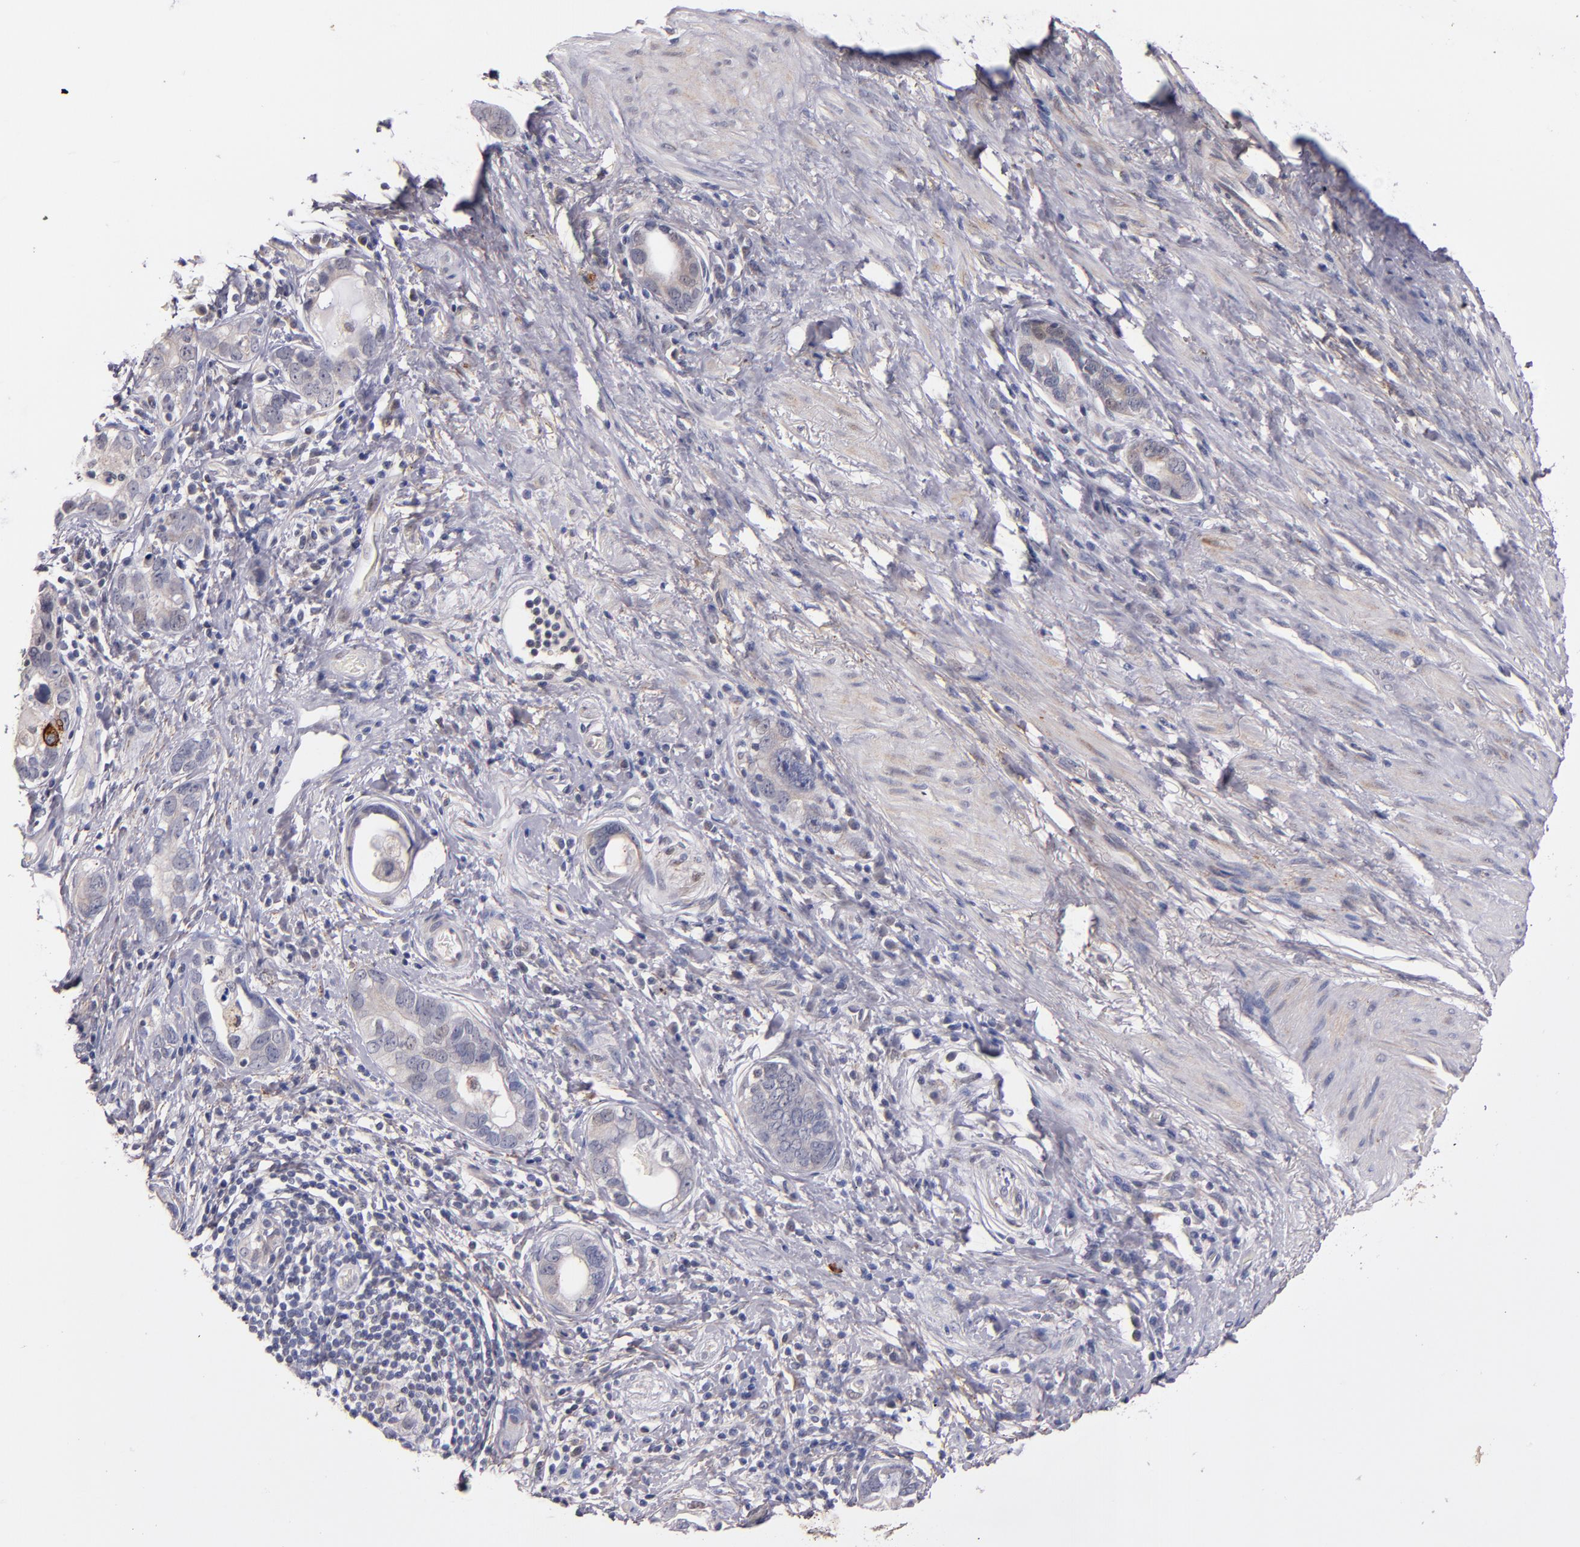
{"staining": {"intensity": "weak", "quantity": "25%-75%", "location": "cytoplasmic/membranous"}, "tissue": "stomach cancer", "cell_type": "Tumor cells", "image_type": "cancer", "snomed": [{"axis": "morphology", "description": "Adenocarcinoma, NOS"}, {"axis": "topography", "description": "Stomach, lower"}], "caption": "Human stomach cancer (adenocarcinoma) stained with a brown dye shows weak cytoplasmic/membranous positive positivity in about 25%-75% of tumor cells.", "gene": "SYP", "patient": {"sex": "female", "age": 93}}